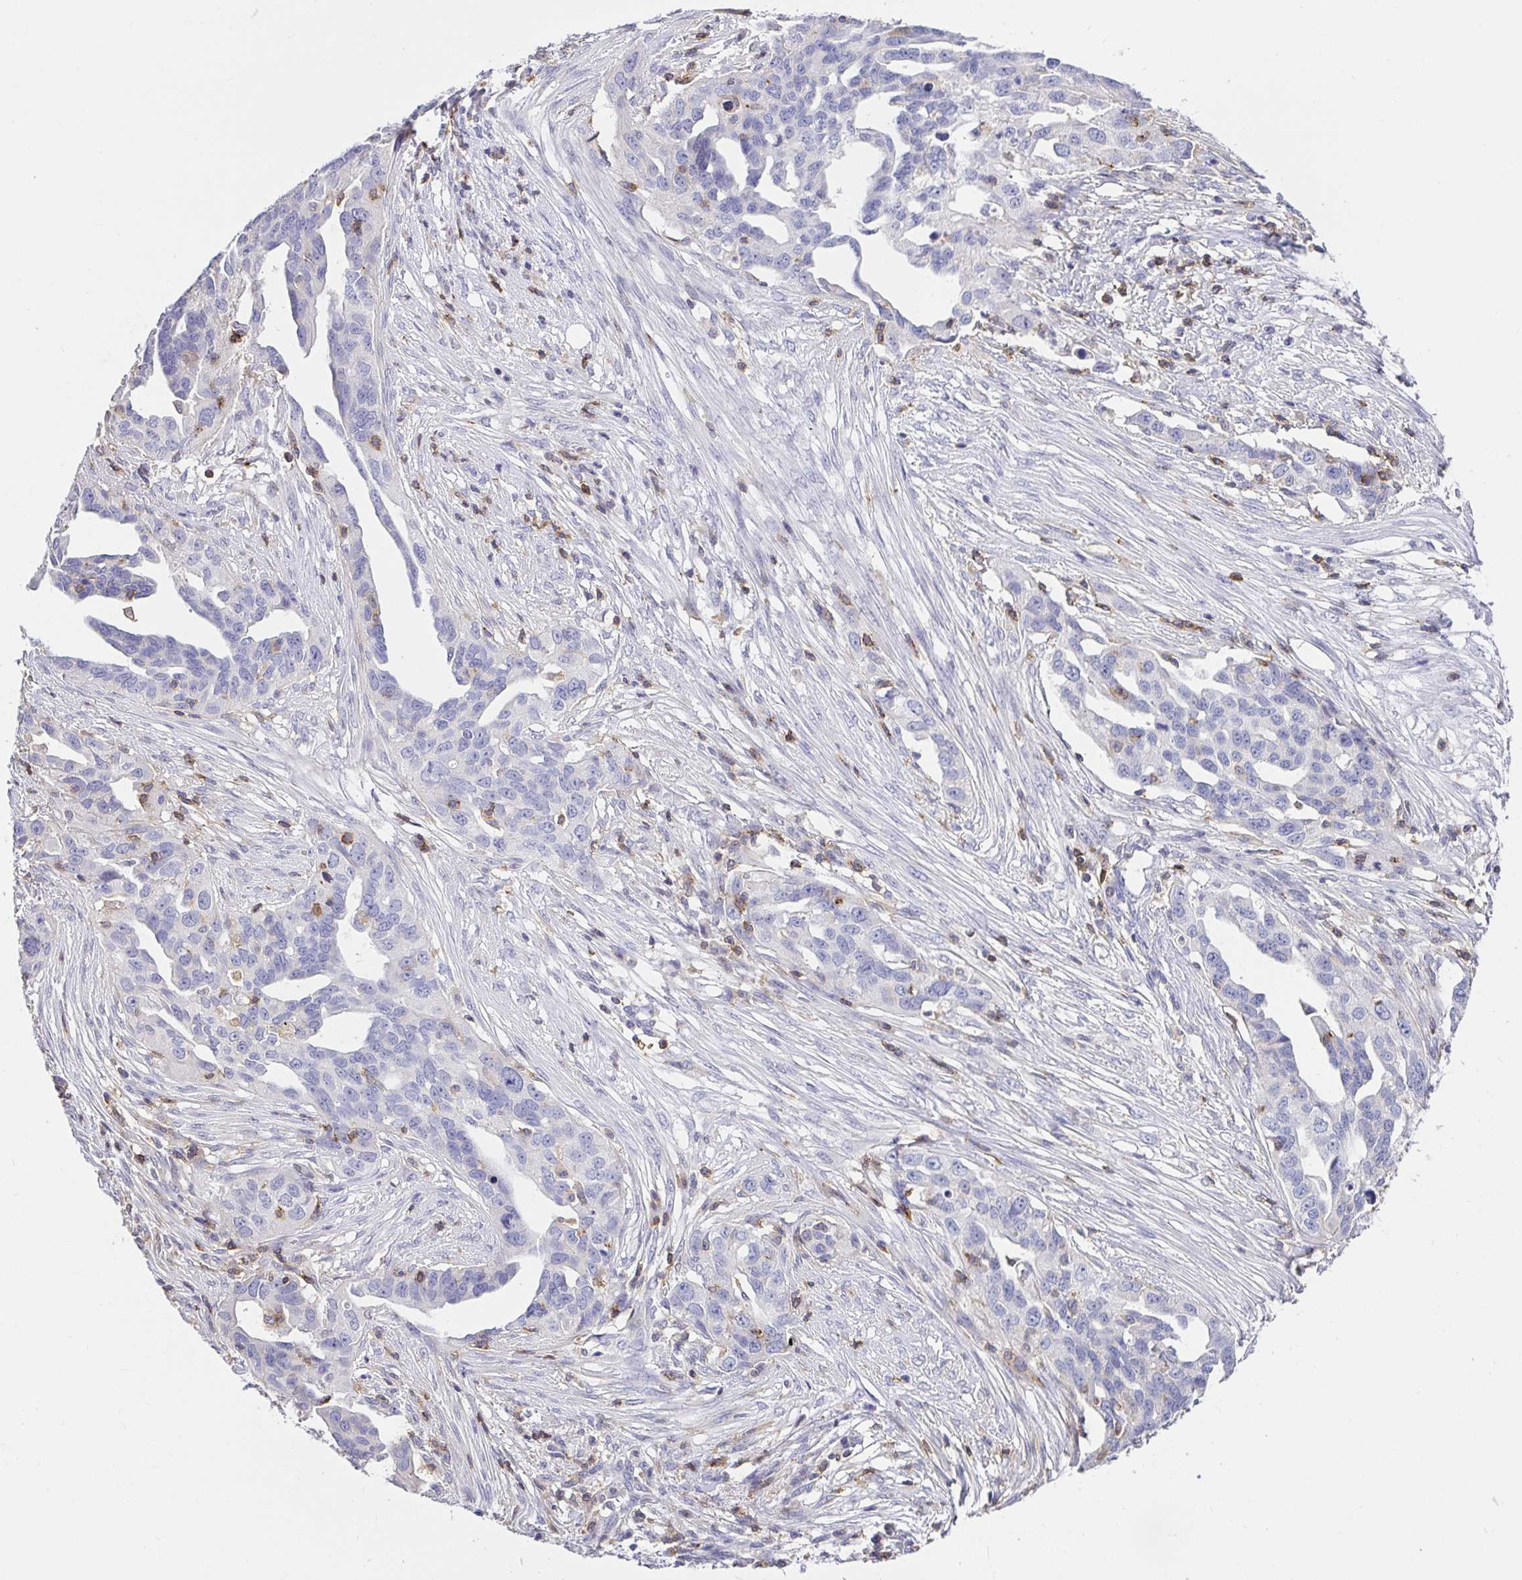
{"staining": {"intensity": "negative", "quantity": "none", "location": "none"}, "tissue": "ovarian cancer", "cell_type": "Tumor cells", "image_type": "cancer", "snomed": [{"axis": "morphology", "description": "Carcinoma, endometroid"}, {"axis": "morphology", "description": "Cystadenocarcinoma, serous, NOS"}, {"axis": "topography", "description": "Ovary"}], "caption": "Immunohistochemical staining of ovarian cancer displays no significant expression in tumor cells.", "gene": "SKAP1", "patient": {"sex": "female", "age": 45}}